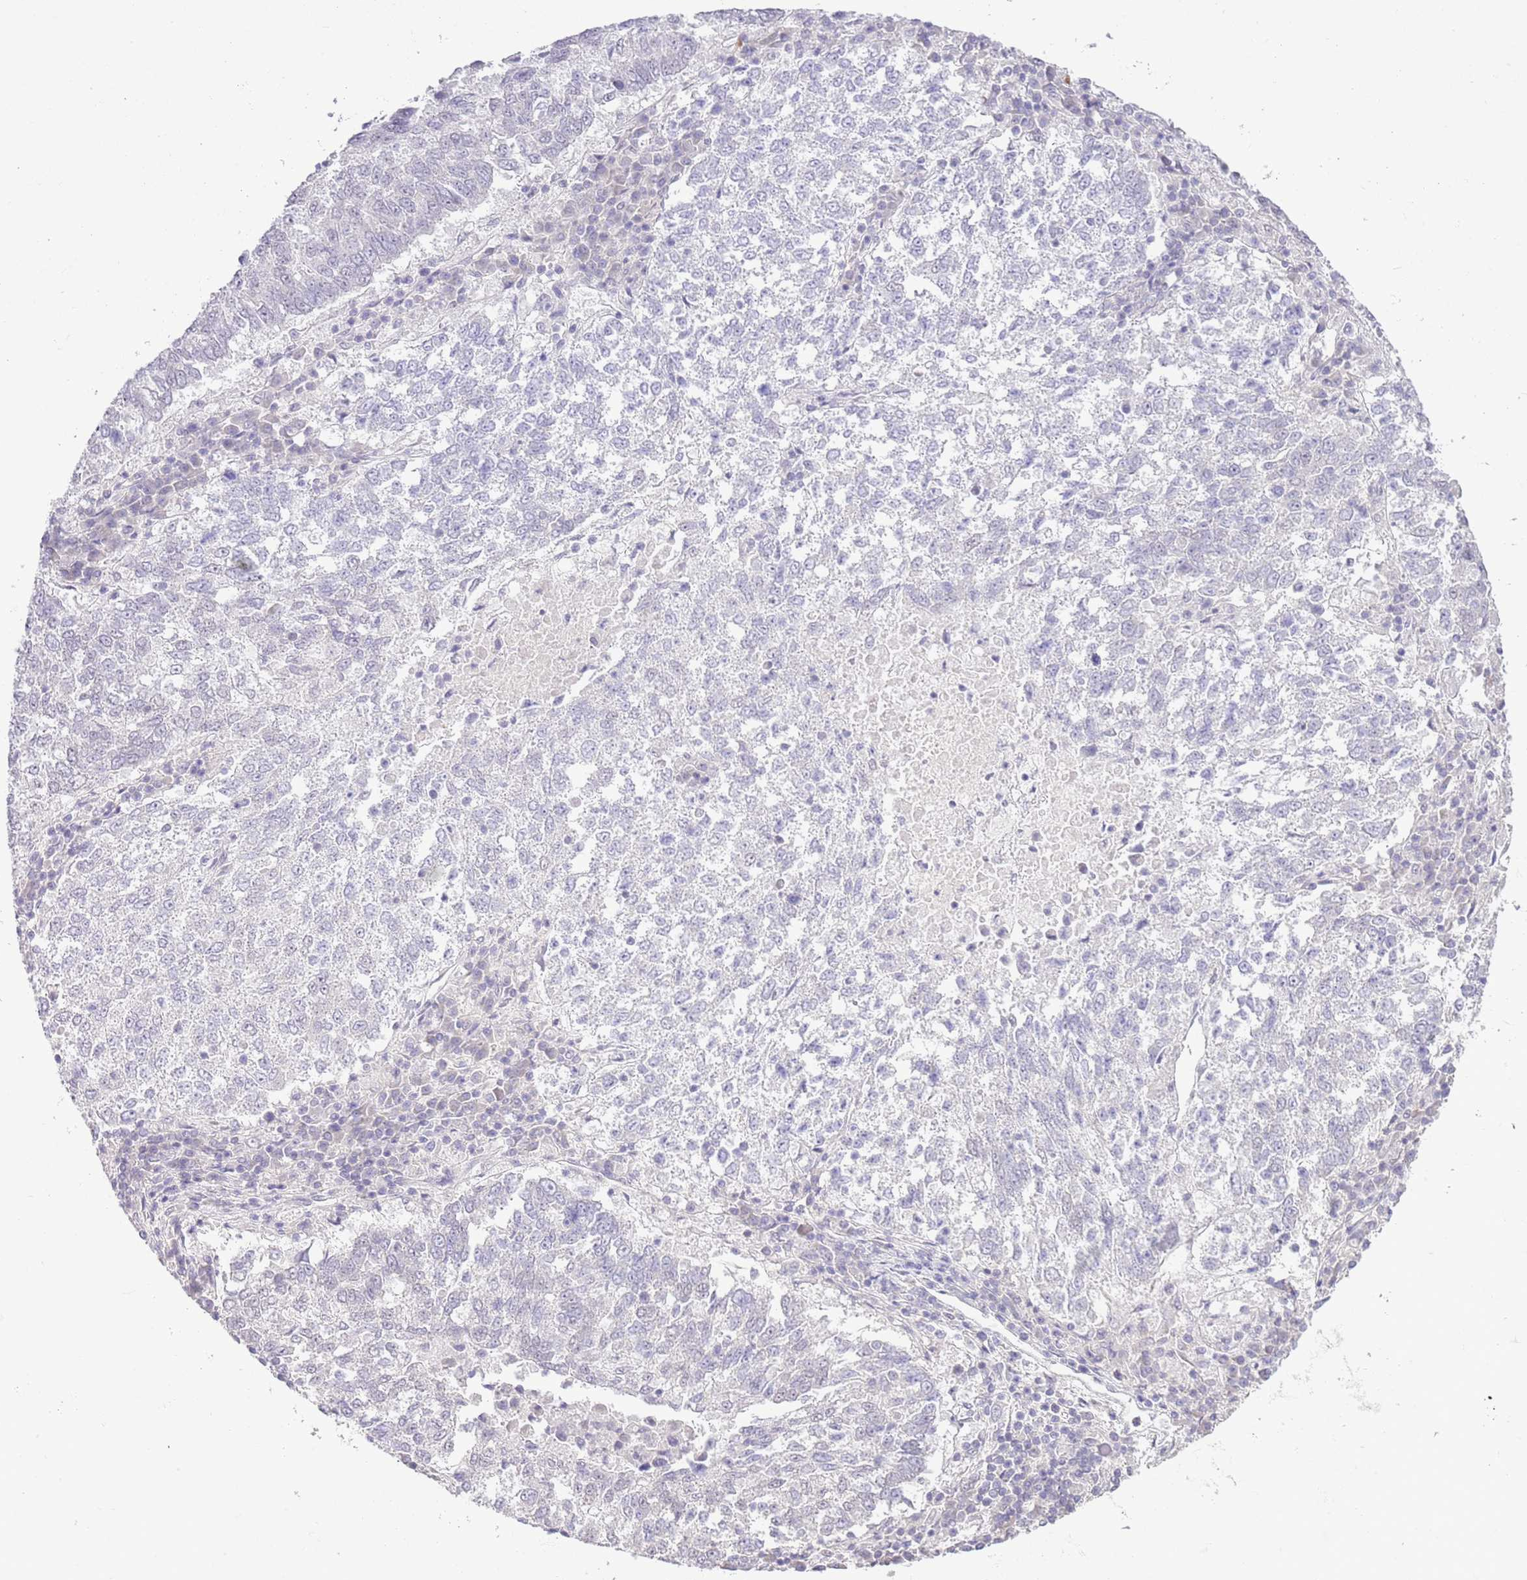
{"staining": {"intensity": "negative", "quantity": "none", "location": "none"}, "tissue": "lung cancer", "cell_type": "Tumor cells", "image_type": "cancer", "snomed": [{"axis": "morphology", "description": "Squamous cell carcinoma, NOS"}, {"axis": "topography", "description": "Lung"}], "caption": "A high-resolution micrograph shows immunohistochemistry (IHC) staining of squamous cell carcinoma (lung), which reveals no significant expression in tumor cells. (DAB IHC visualized using brightfield microscopy, high magnification).", "gene": "MIDN", "patient": {"sex": "male", "age": 73}}